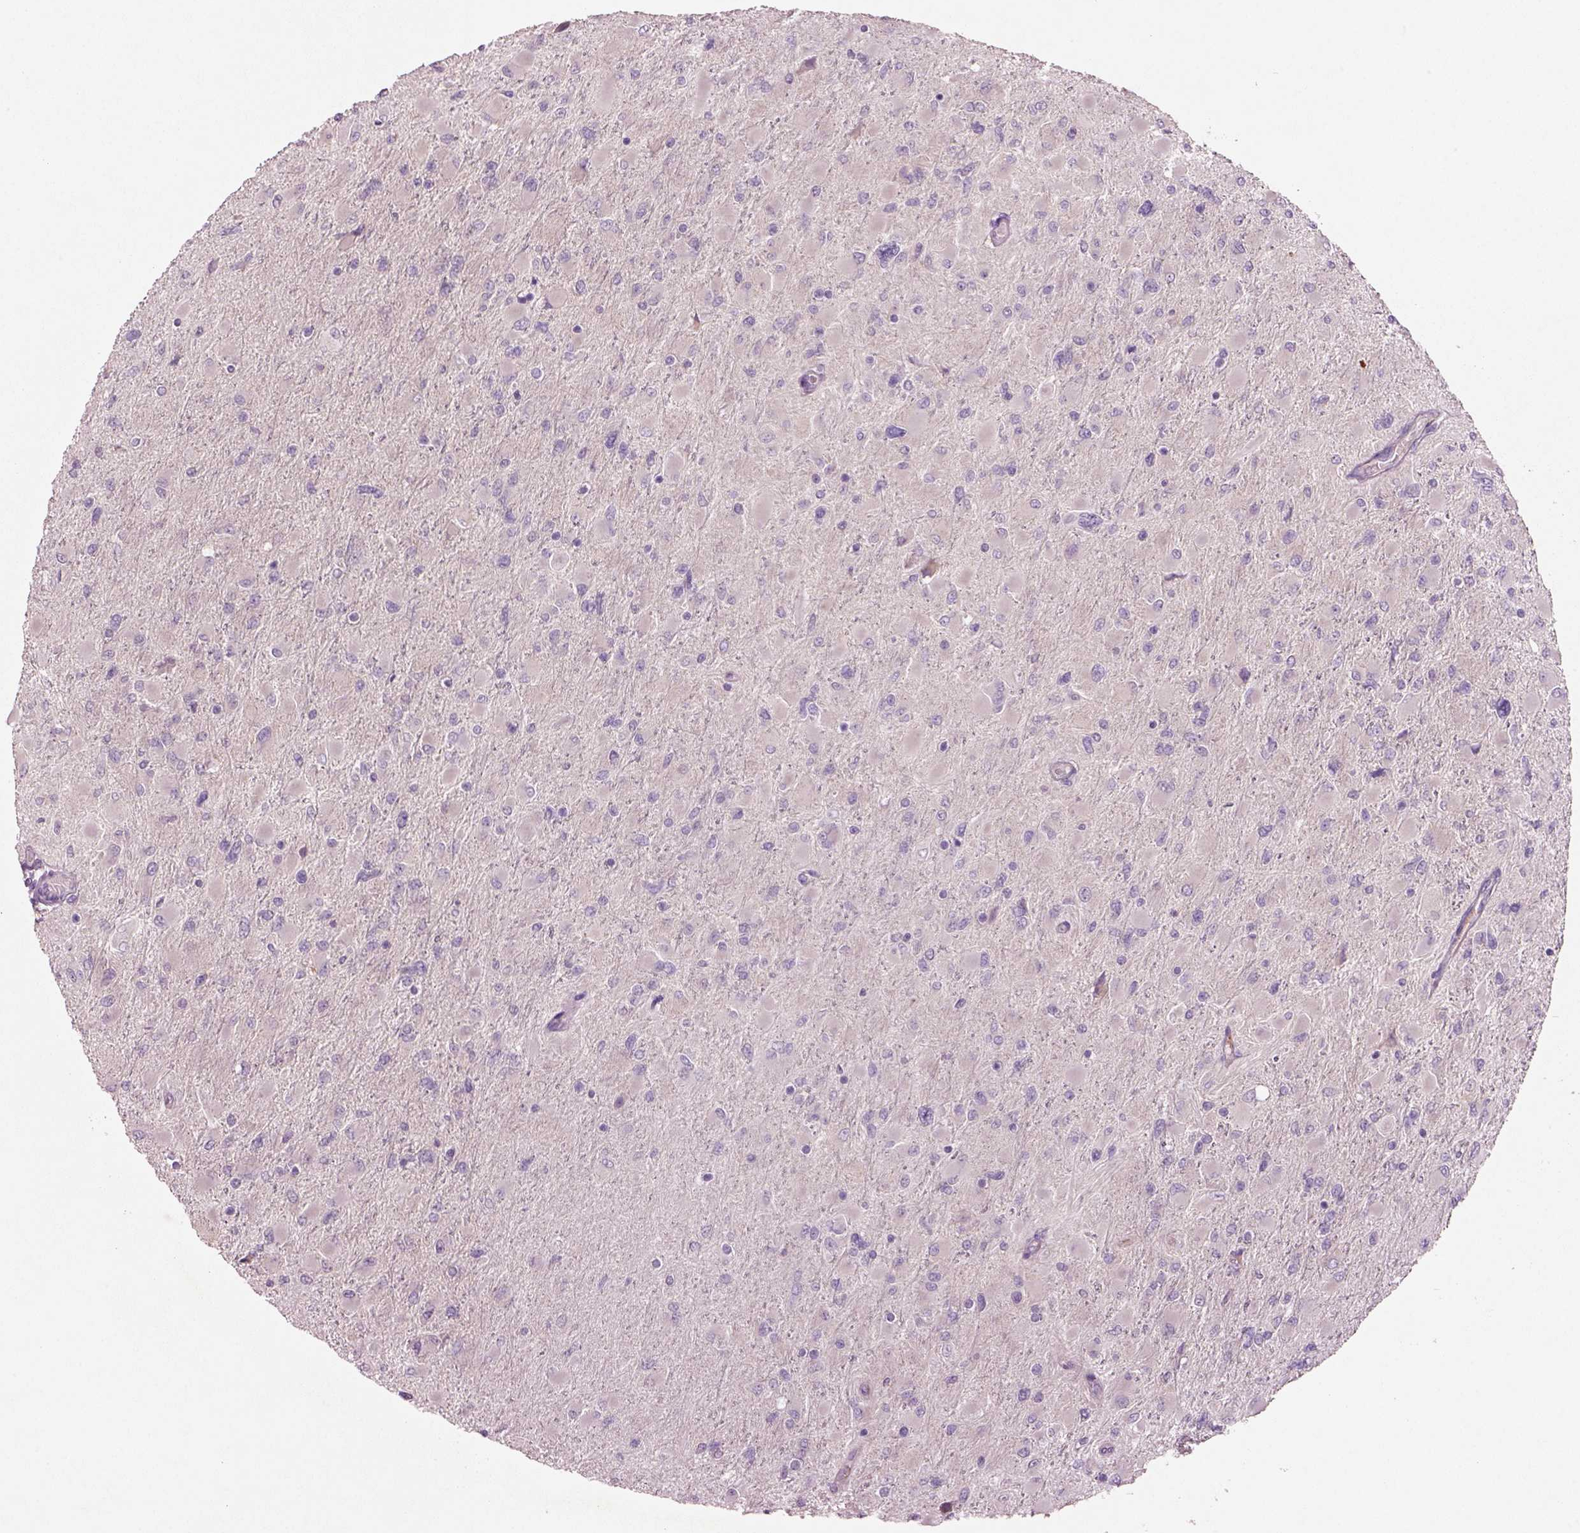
{"staining": {"intensity": "negative", "quantity": "none", "location": "none"}, "tissue": "glioma", "cell_type": "Tumor cells", "image_type": "cancer", "snomed": [{"axis": "morphology", "description": "Glioma, malignant, High grade"}, {"axis": "topography", "description": "Cerebral cortex"}], "caption": "DAB (3,3'-diaminobenzidine) immunohistochemical staining of glioma shows no significant positivity in tumor cells.", "gene": "PLPP7", "patient": {"sex": "female", "age": 36}}